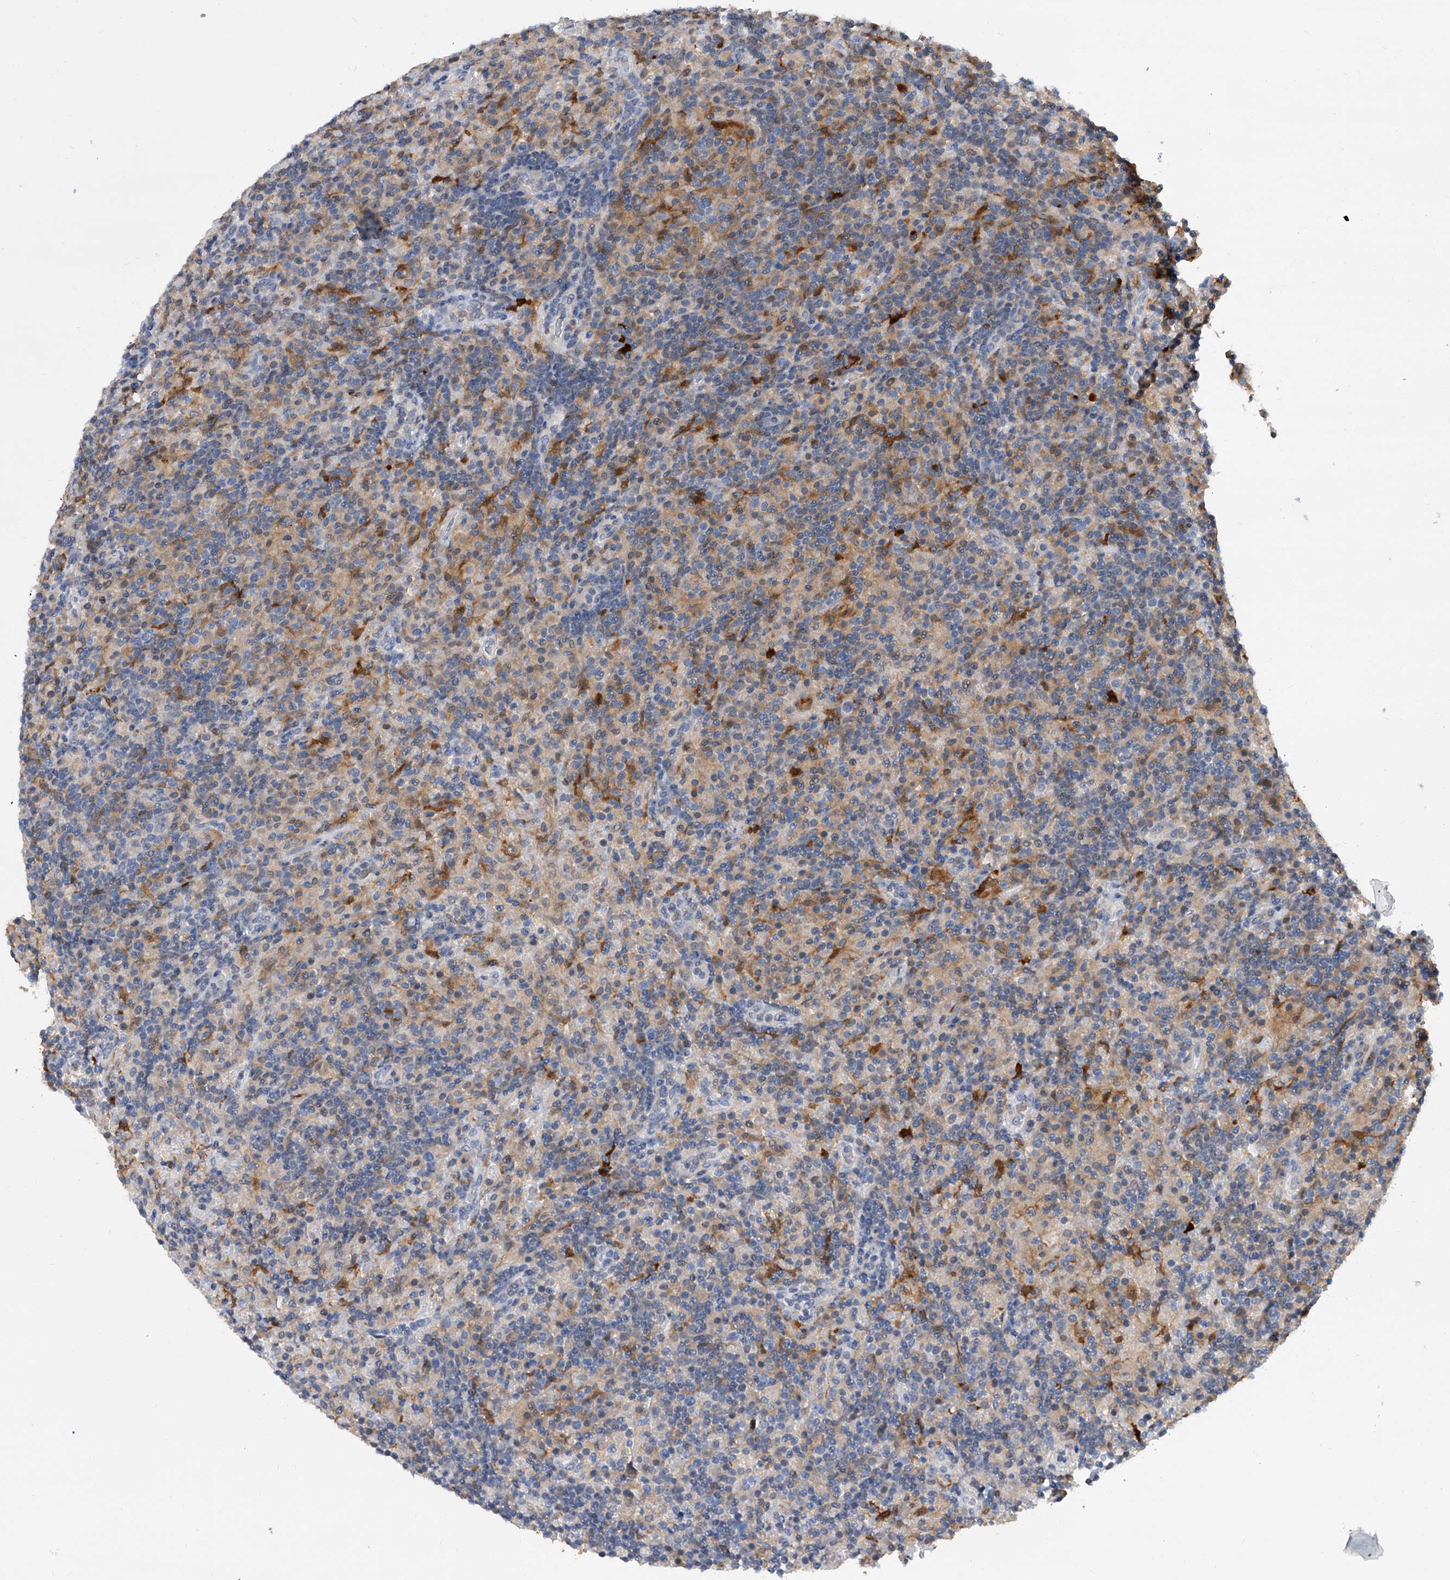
{"staining": {"intensity": "negative", "quantity": "none", "location": "none"}, "tissue": "lymphoma", "cell_type": "Tumor cells", "image_type": "cancer", "snomed": [{"axis": "morphology", "description": "Hodgkin's disease, NOS"}, {"axis": "topography", "description": "Lymph node"}], "caption": "Protein analysis of lymphoma demonstrates no significant positivity in tumor cells.", "gene": "SERPINB9", "patient": {"sex": "male", "age": 70}}